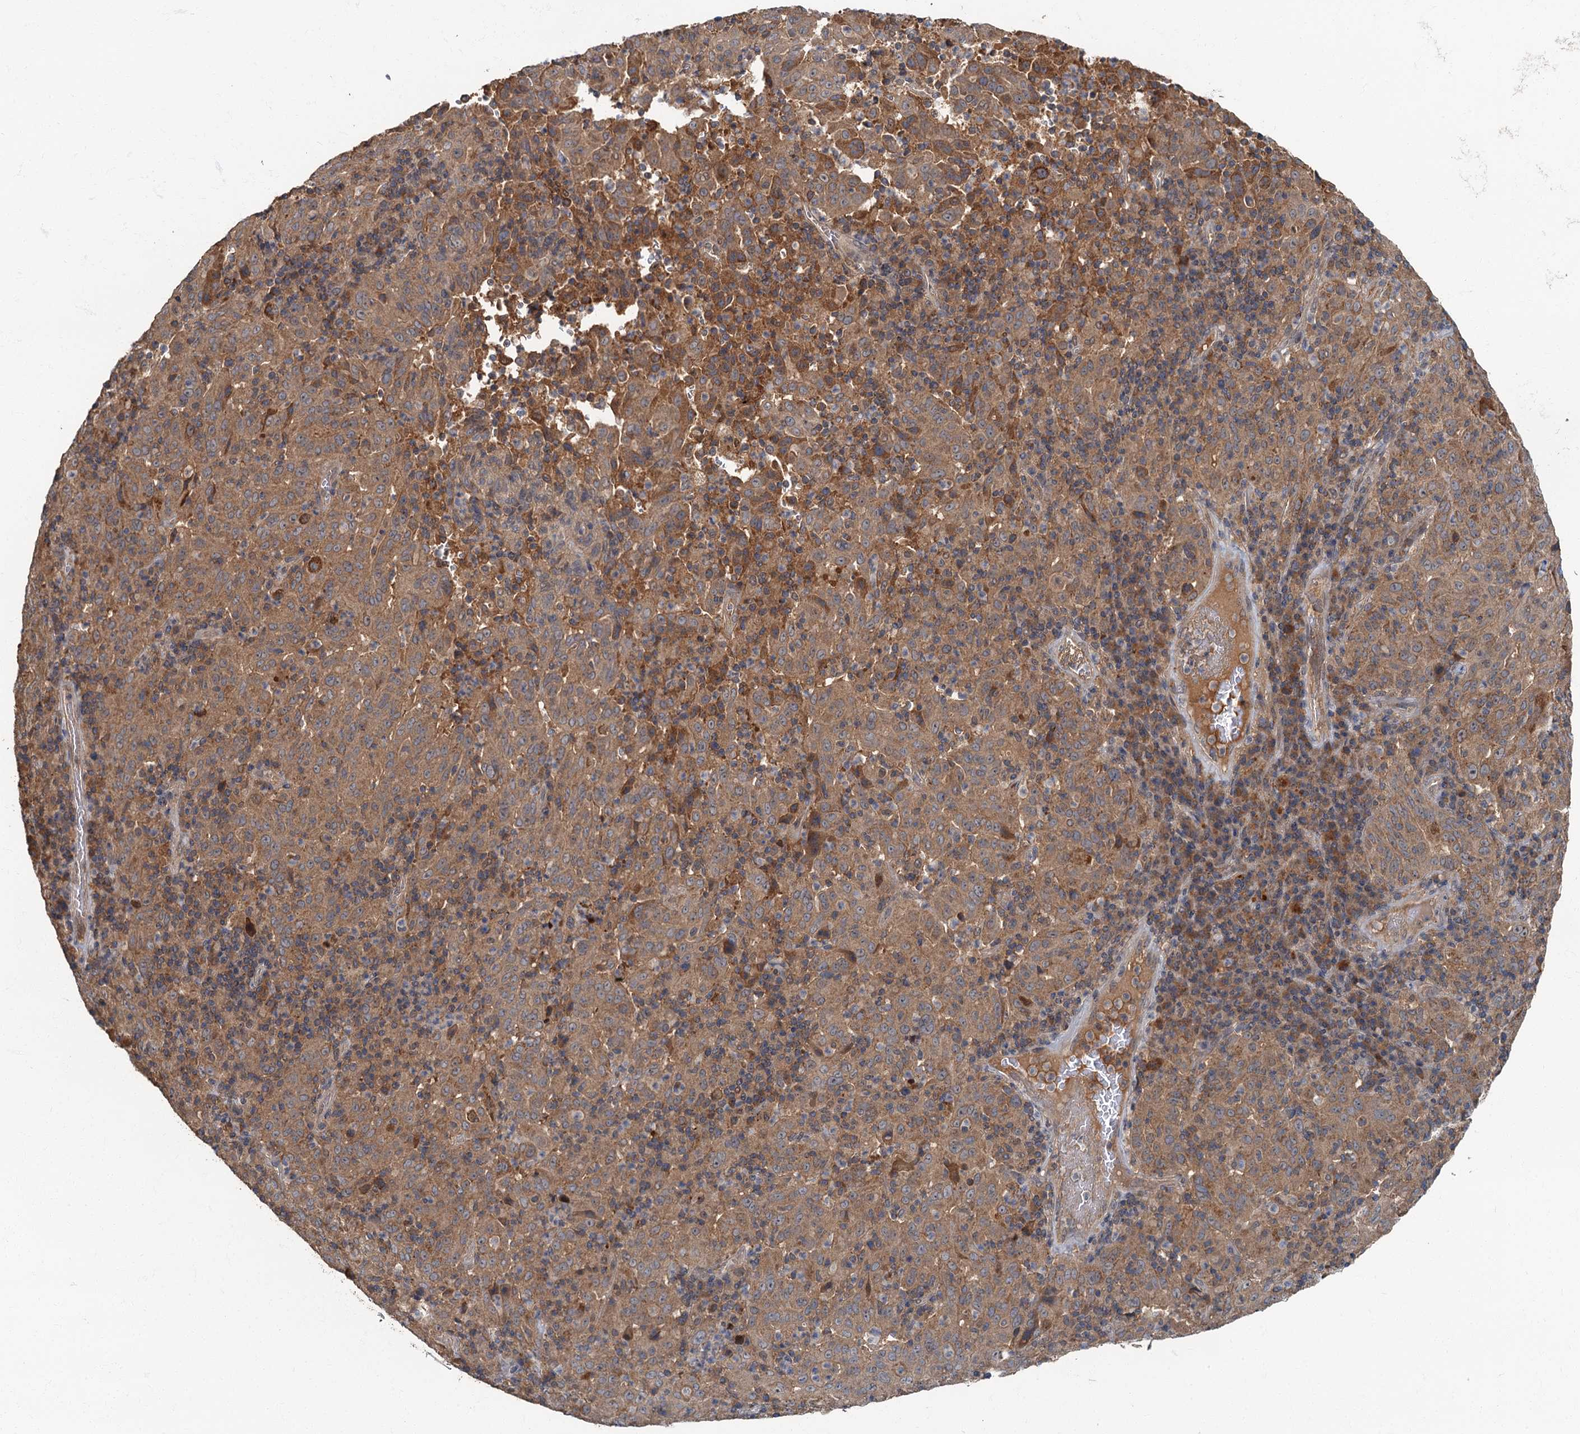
{"staining": {"intensity": "moderate", "quantity": ">75%", "location": "cytoplasmic/membranous"}, "tissue": "pancreatic cancer", "cell_type": "Tumor cells", "image_type": "cancer", "snomed": [{"axis": "morphology", "description": "Adenocarcinoma, NOS"}, {"axis": "topography", "description": "Pancreas"}], "caption": "Human pancreatic adenocarcinoma stained for a protein (brown) demonstrates moderate cytoplasmic/membranous positive staining in approximately >75% of tumor cells.", "gene": "WDCP", "patient": {"sex": "male", "age": 63}}